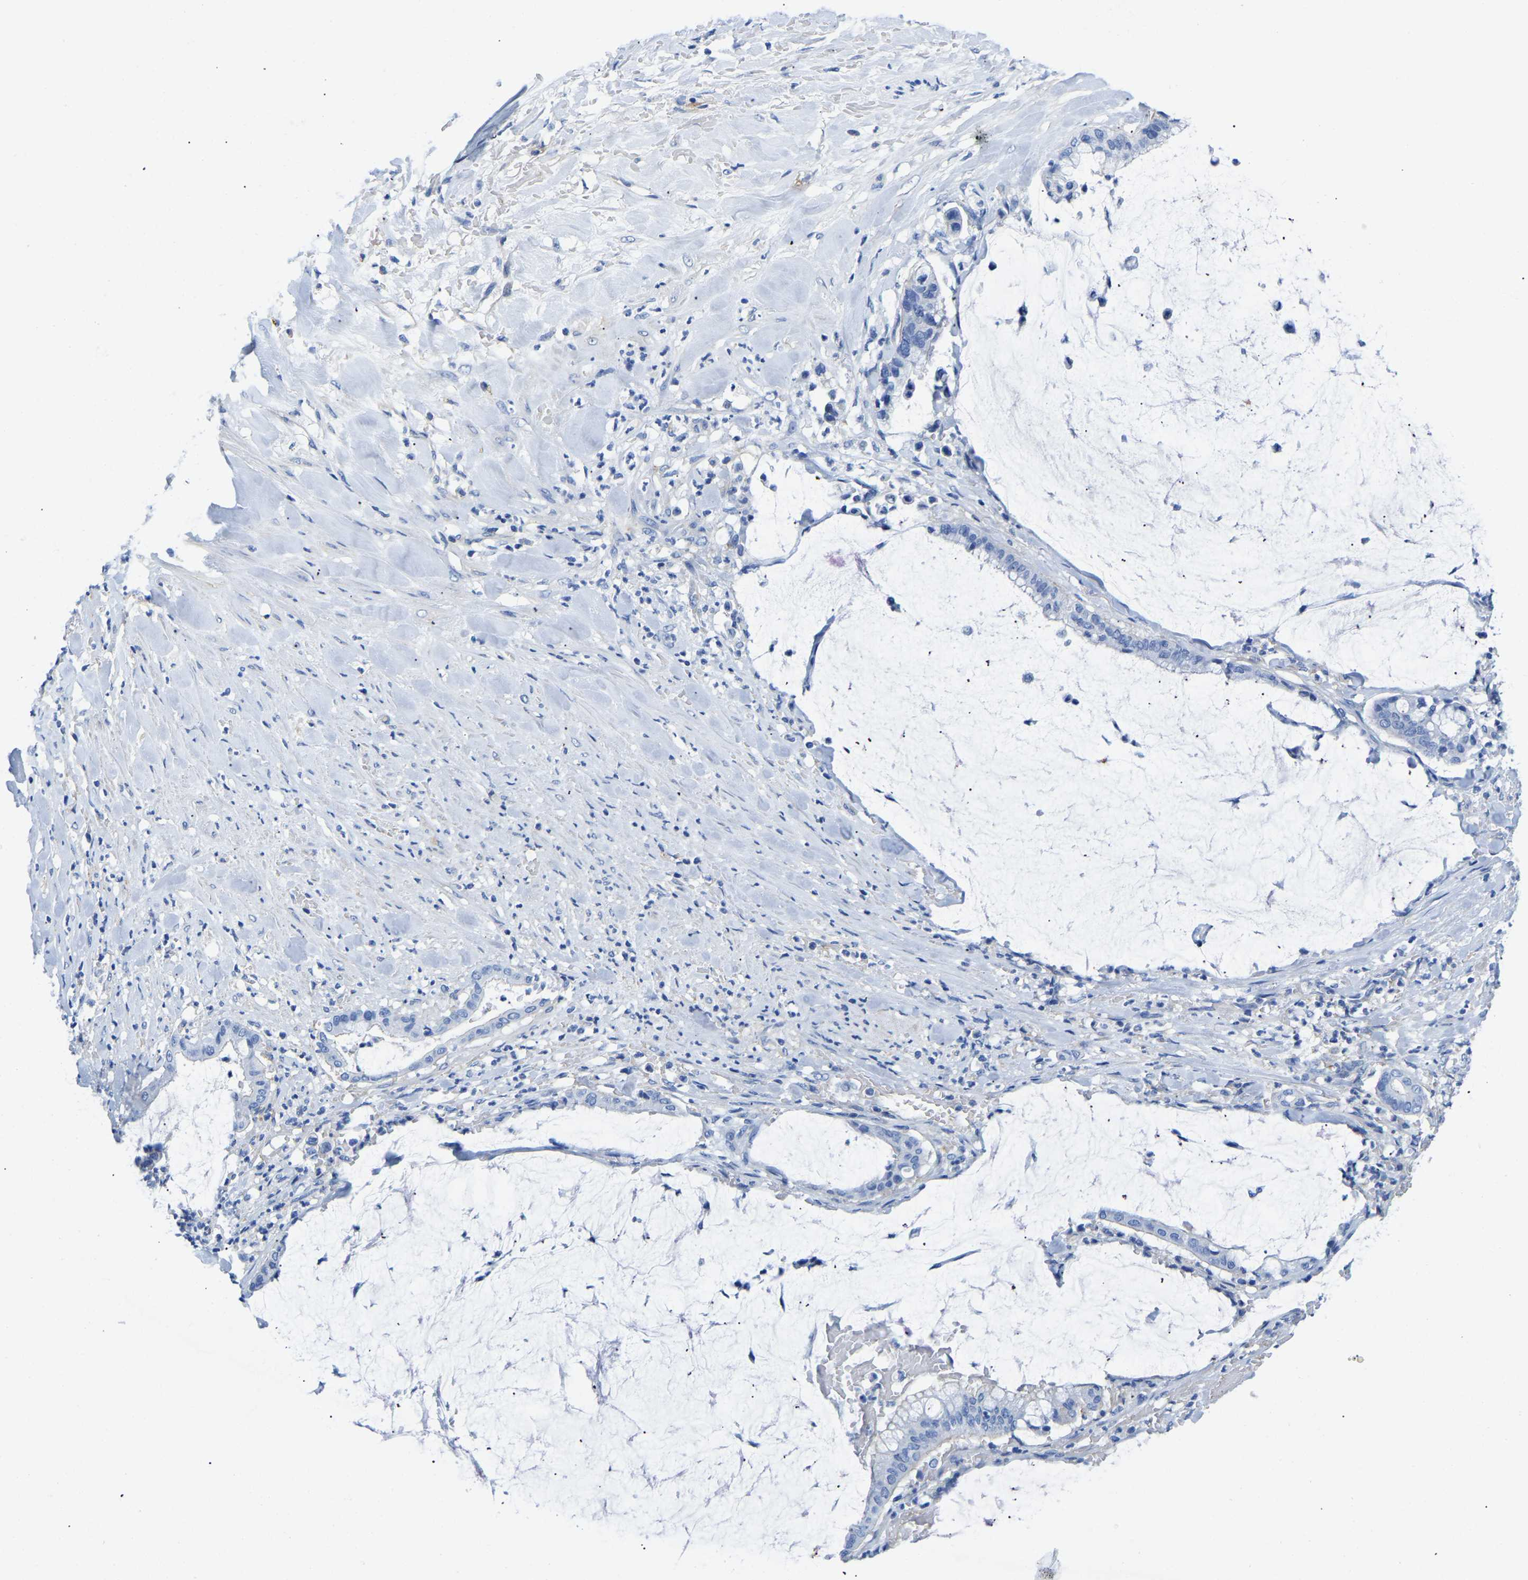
{"staining": {"intensity": "negative", "quantity": "none", "location": "none"}, "tissue": "pancreatic cancer", "cell_type": "Tumor cells", "image_type": "cancer", "snomed": [{"axis": "morphology", "description": "Adenocarcinoma, NOS"}, {"axis": "topography", "description": "Pancreas"}], "caption": "DAB immunohistochemical staining of adenocarcinoma (pancreatic) shows no significant staining in tumor cells.", "gene": "UPK3A", "patient": {"sex": "male", "age": 41}}